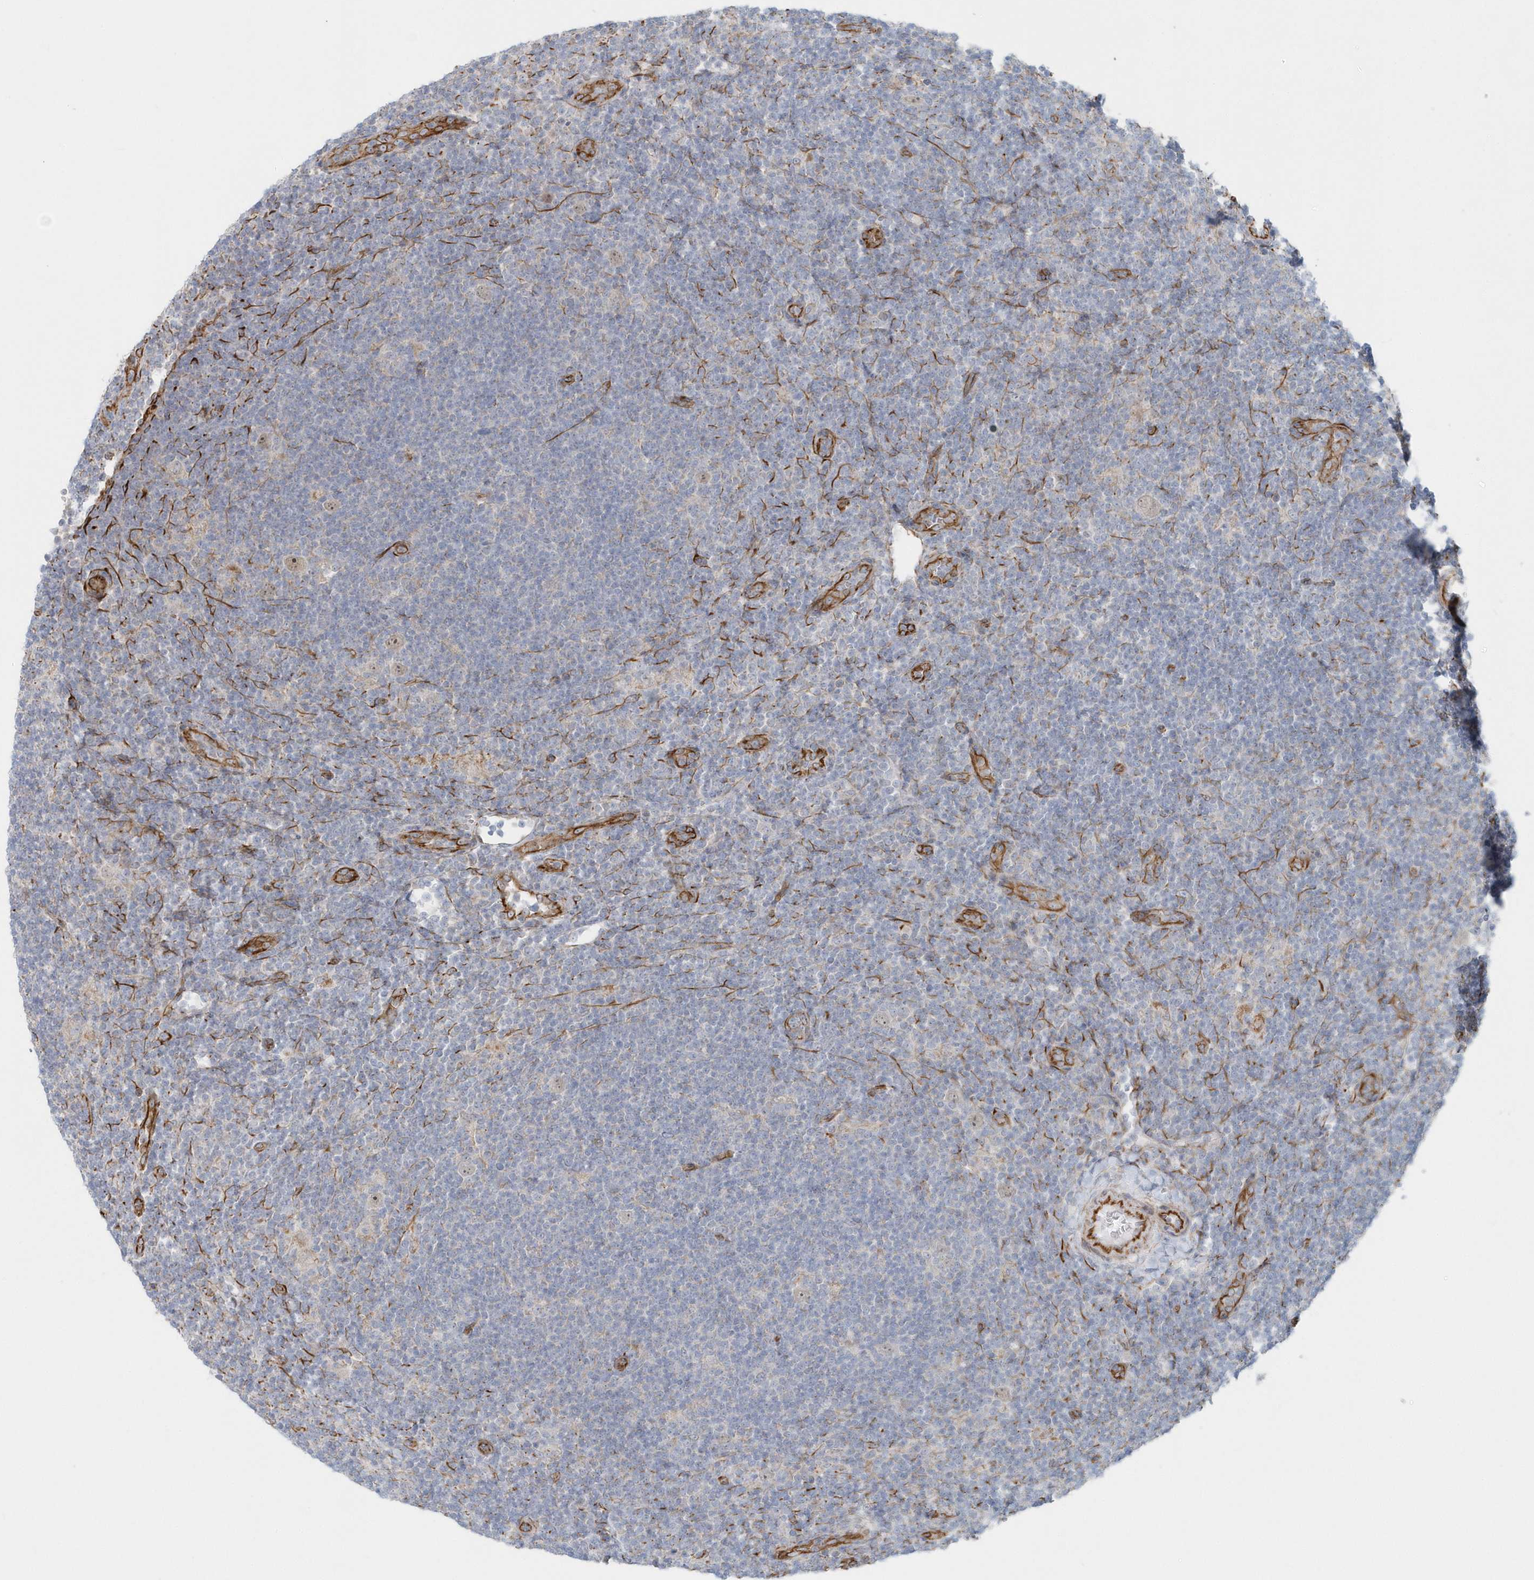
{"staining": {"intensity": "weak", "quantity": ">75%", "location": "nuclear"}, "tissue": "lymphoma", "cell_type": "Tumor cells", "image_type": "cancer", "snomed": [{"axis": "morphology", "description": "Hodgkin's disease, NOS"}, {"axis": "topography", "description": "Lymph node"}], "caption": "A micrograph of human Hodgkin's disease stained for a protein exhibits weak nuclear brown staining in tumor cells.", "gene": "GPR152", "patient": {"sex": "female", "age": 57}}